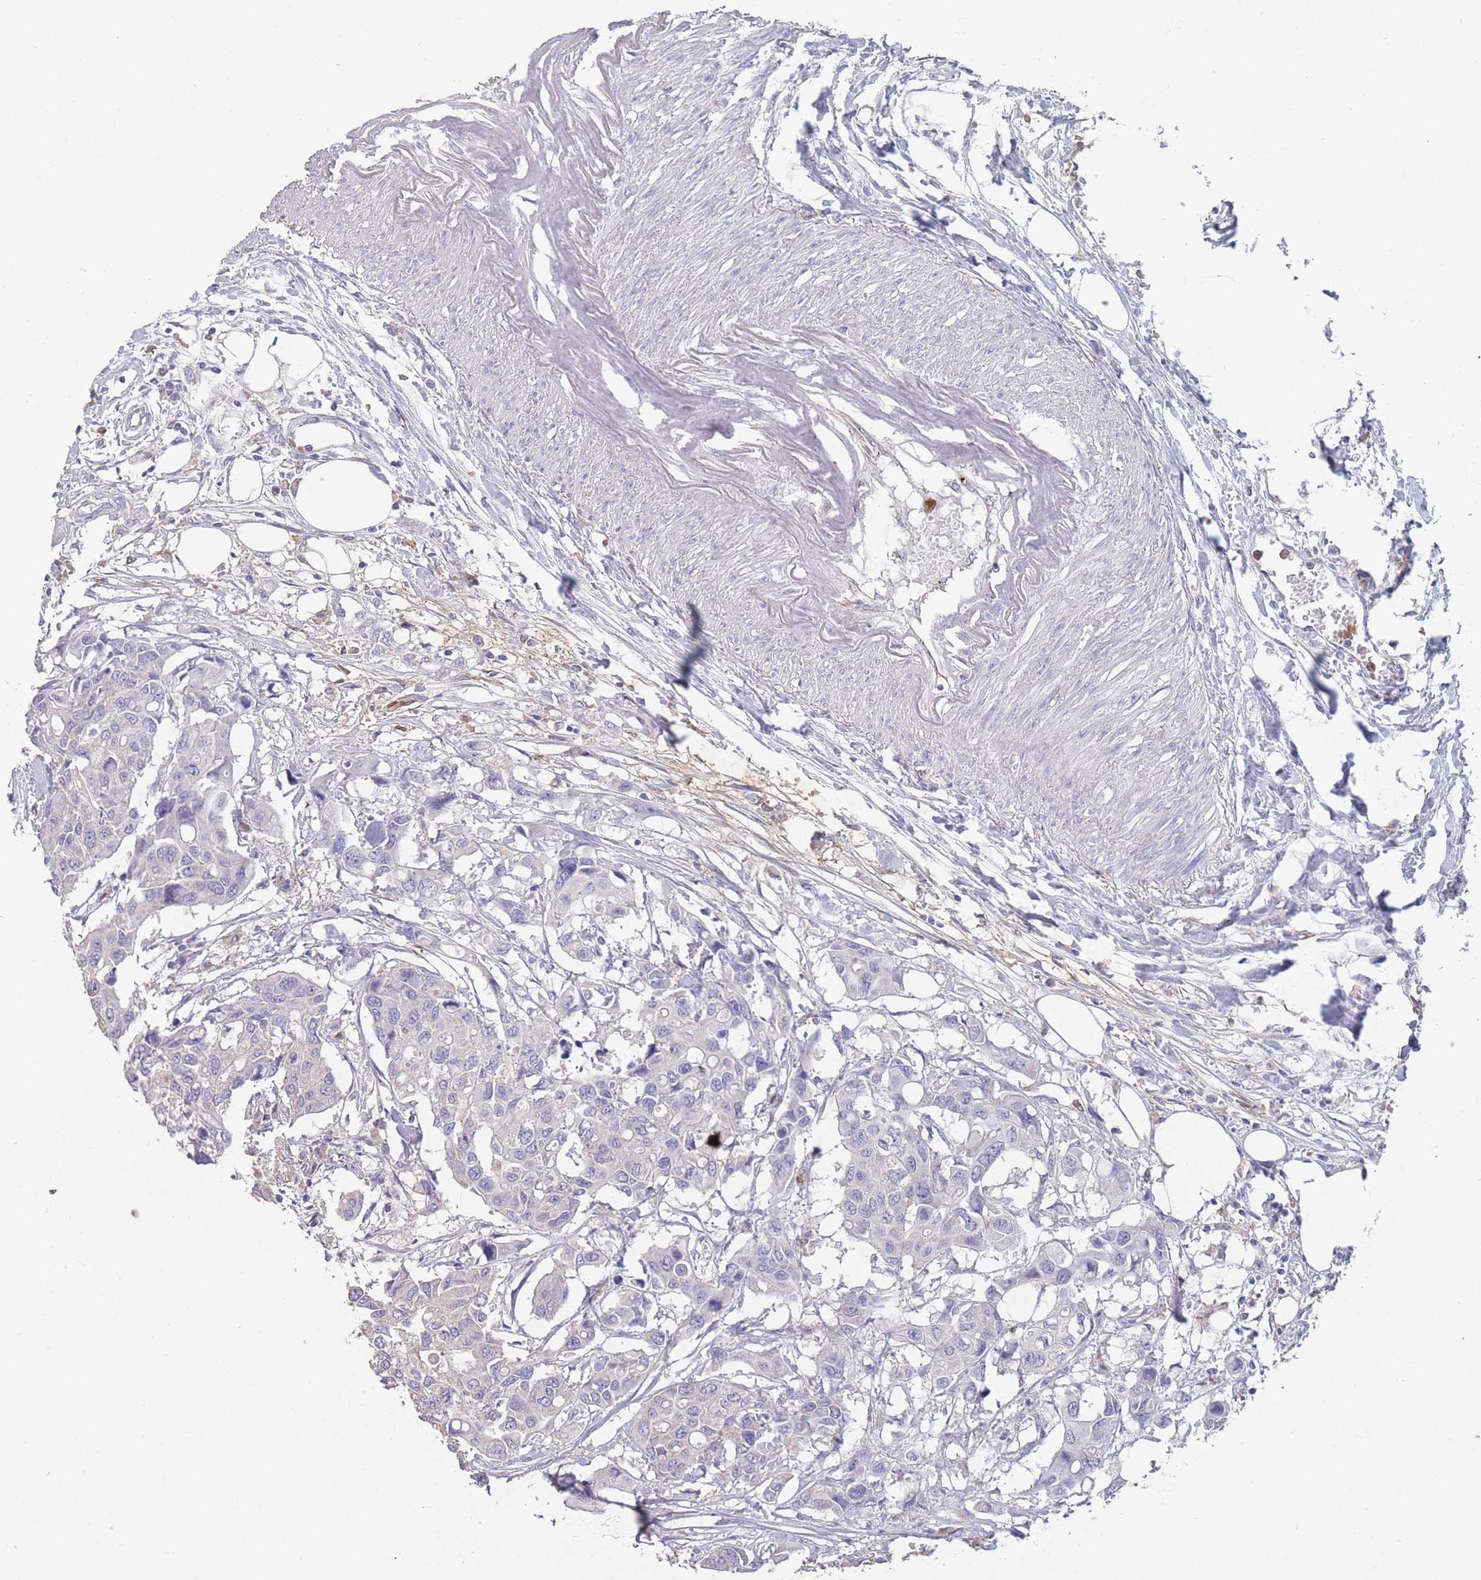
{"staining": {"intensity": "negative", "quantity": "none", "location": "none"}, "tissue": "colorectal cancer", "cell_type": "Tumor cells", "image_type": "cancer", "snomed": [{"axis": "morphology", "description": "Adenocarcinoma, NOS"}, {"axis": "topography", "description": "Colon"}], "caption": "High magnification brightfield microscopy of colorectal adenocarcinoma stained with DAB (3,3'-diaminobenzidine) (brown) and counterstained with hematoxylin (blue): tumor cells show no significant expression. (DAB (3,3'-diaminobenzidine) IHC, high magnification).", "gene": "CLEC12A", "patient": {"sex": "male", "age": 77}}